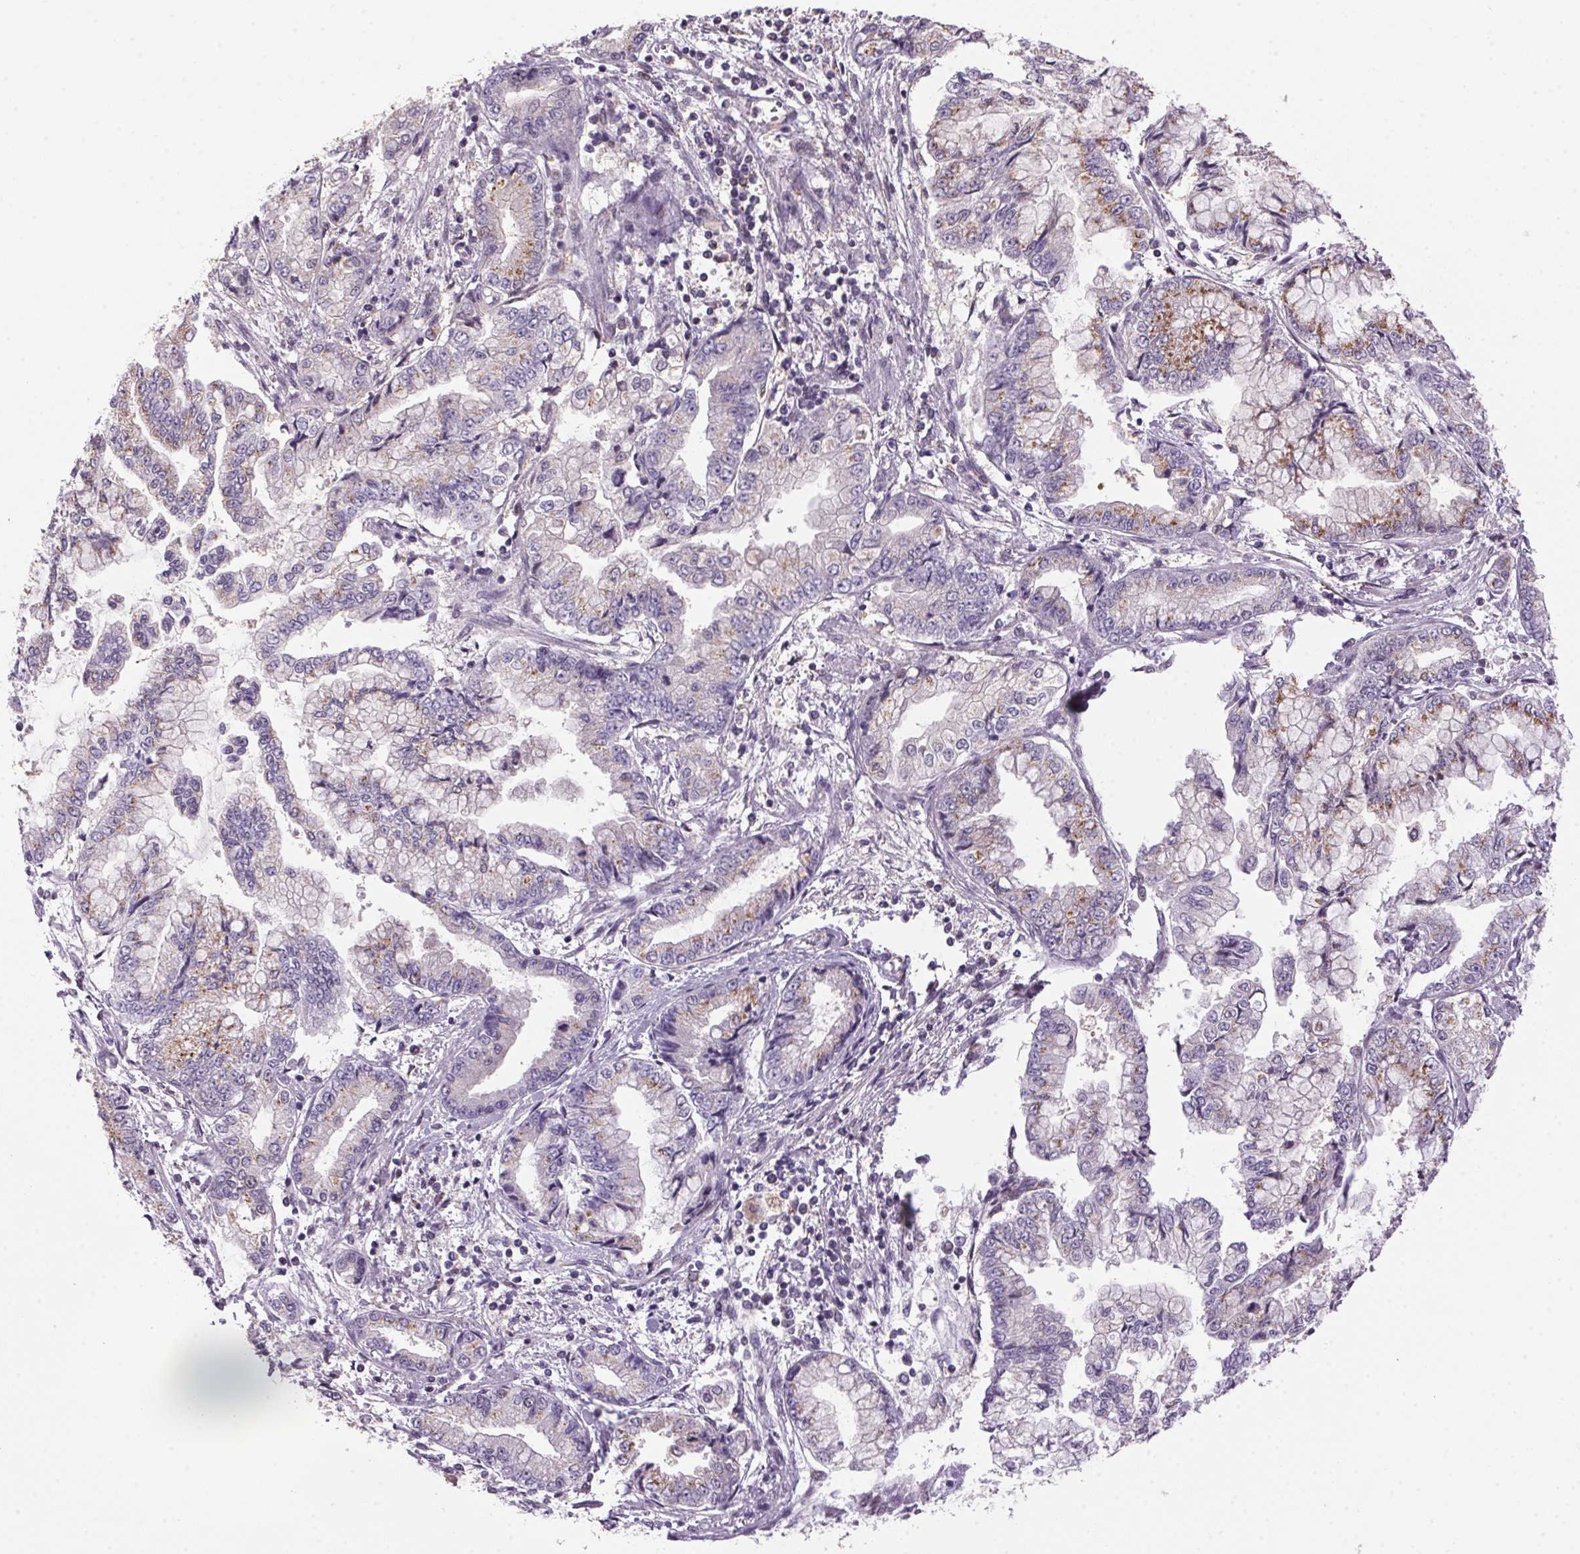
{"staining": {"intensity": "weak", "quantity": "<25%", "location": "cytoplasmic/membranous"}, "tissue": "stomach cancer", "cell_type": "Tumor cells", "image_type": "cancer", "snomed": [{"axis": "morphology", "description": "Adenocarcinoma, NOS"}, {"axis": "topography", "description": "Stomach, upper"}], "caption": "Tumor cells show no significant staining in stomach cancer (adenocarcinoma).", "gene": "AKR1E2", "patient": {"sex": "female", "age": 74}}